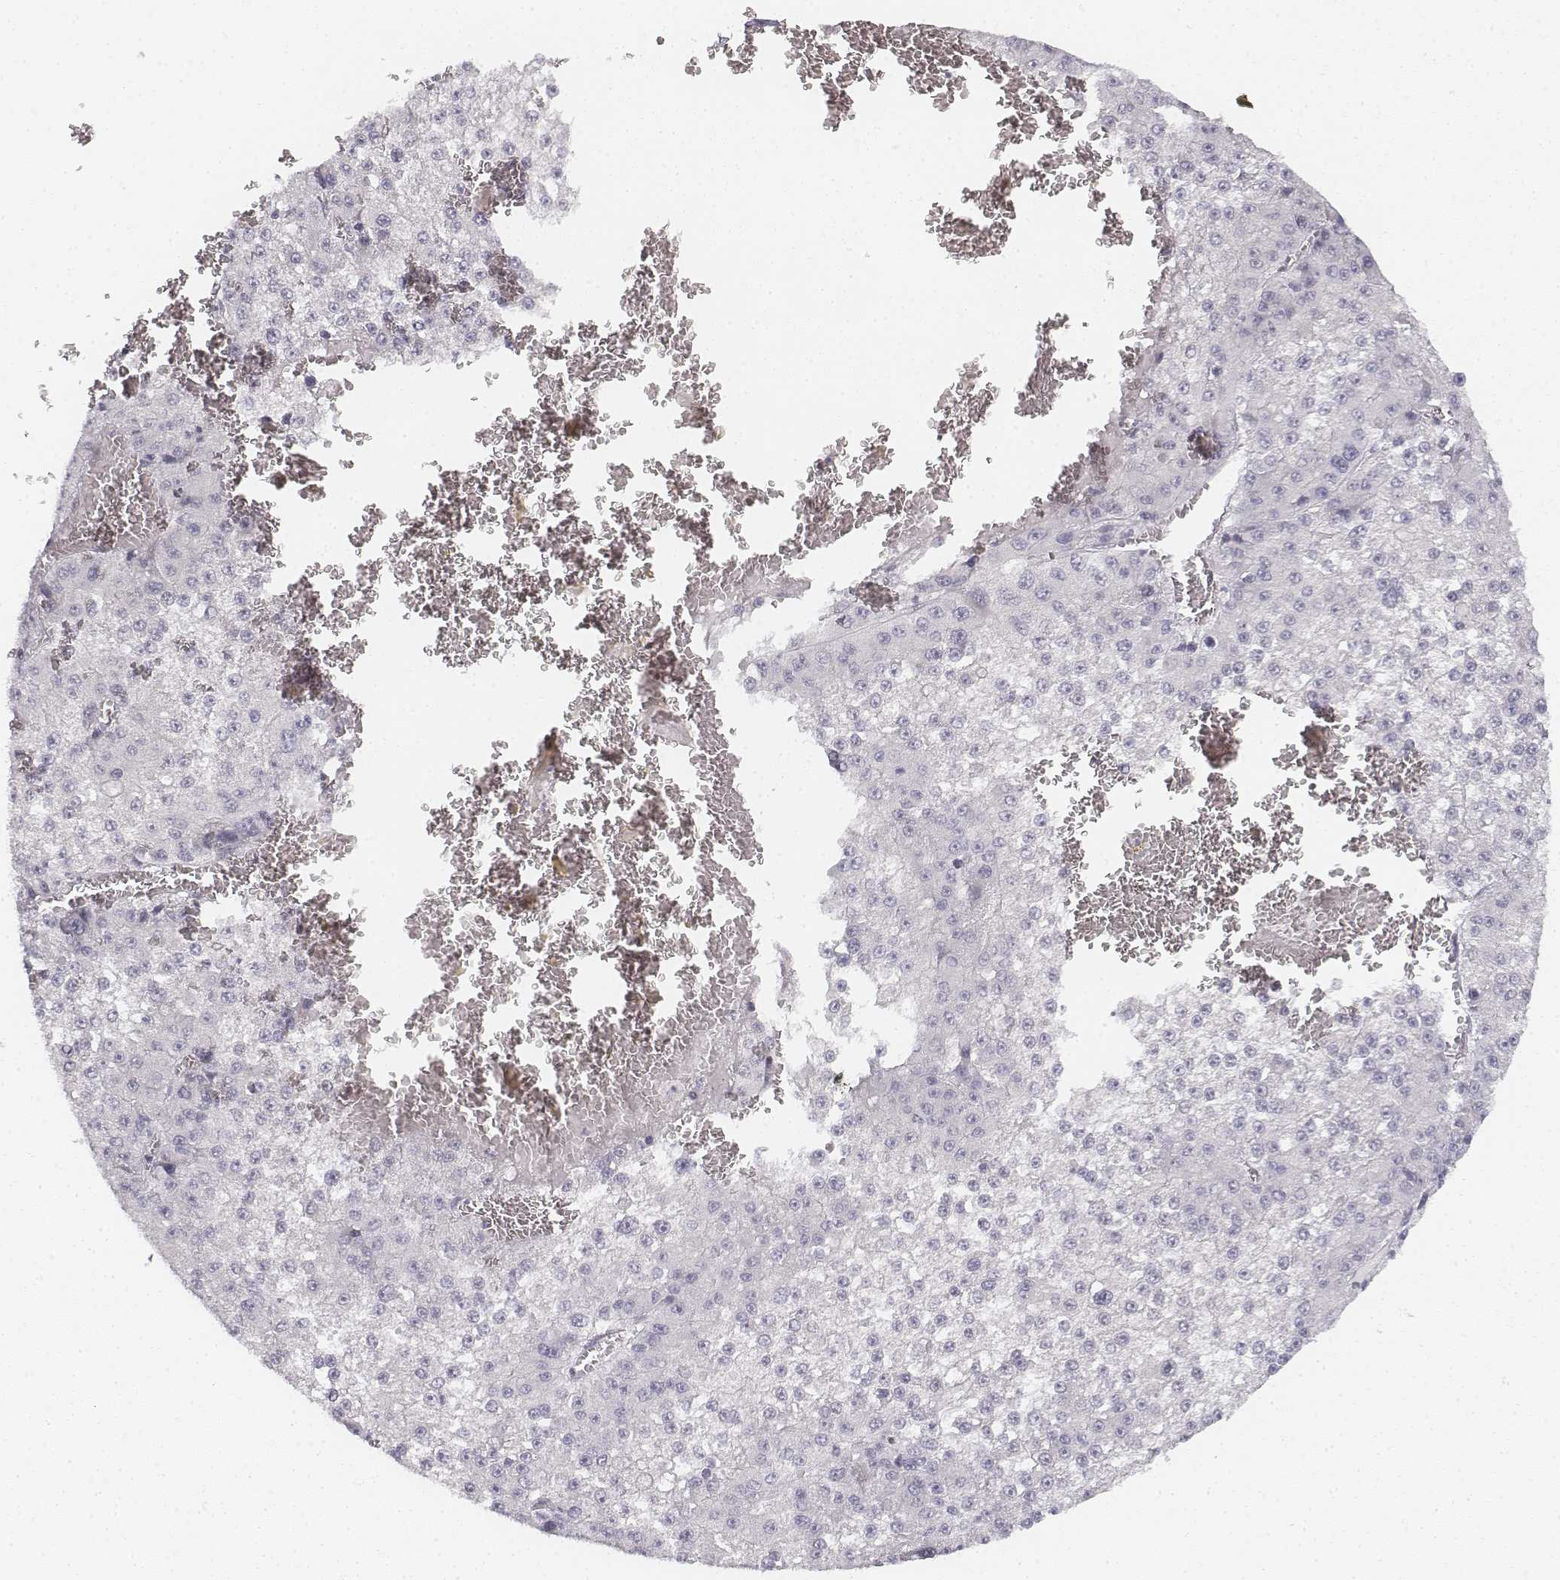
{"staining": {"intensity": "negative", "quantity": "none", "location": "none"}, "tissue": "liver cancer", "cell_type": "Tumor cells", "image_type": "cancer", "snomed": [{"axis": "morphology", "description": "Carcinoma, Hepatocellular, NOS"}, {"axis": "topography", "description": "Liver"}], "caption": "The histopathology image shows no staining of tumor cells in hepatocellular carcinoma (liver). (Immunohistochemistry, brightfield microscopy, high magnification).", "gene": "KRTAP2-1", "patient": {"sex": "female", "age": 73}}